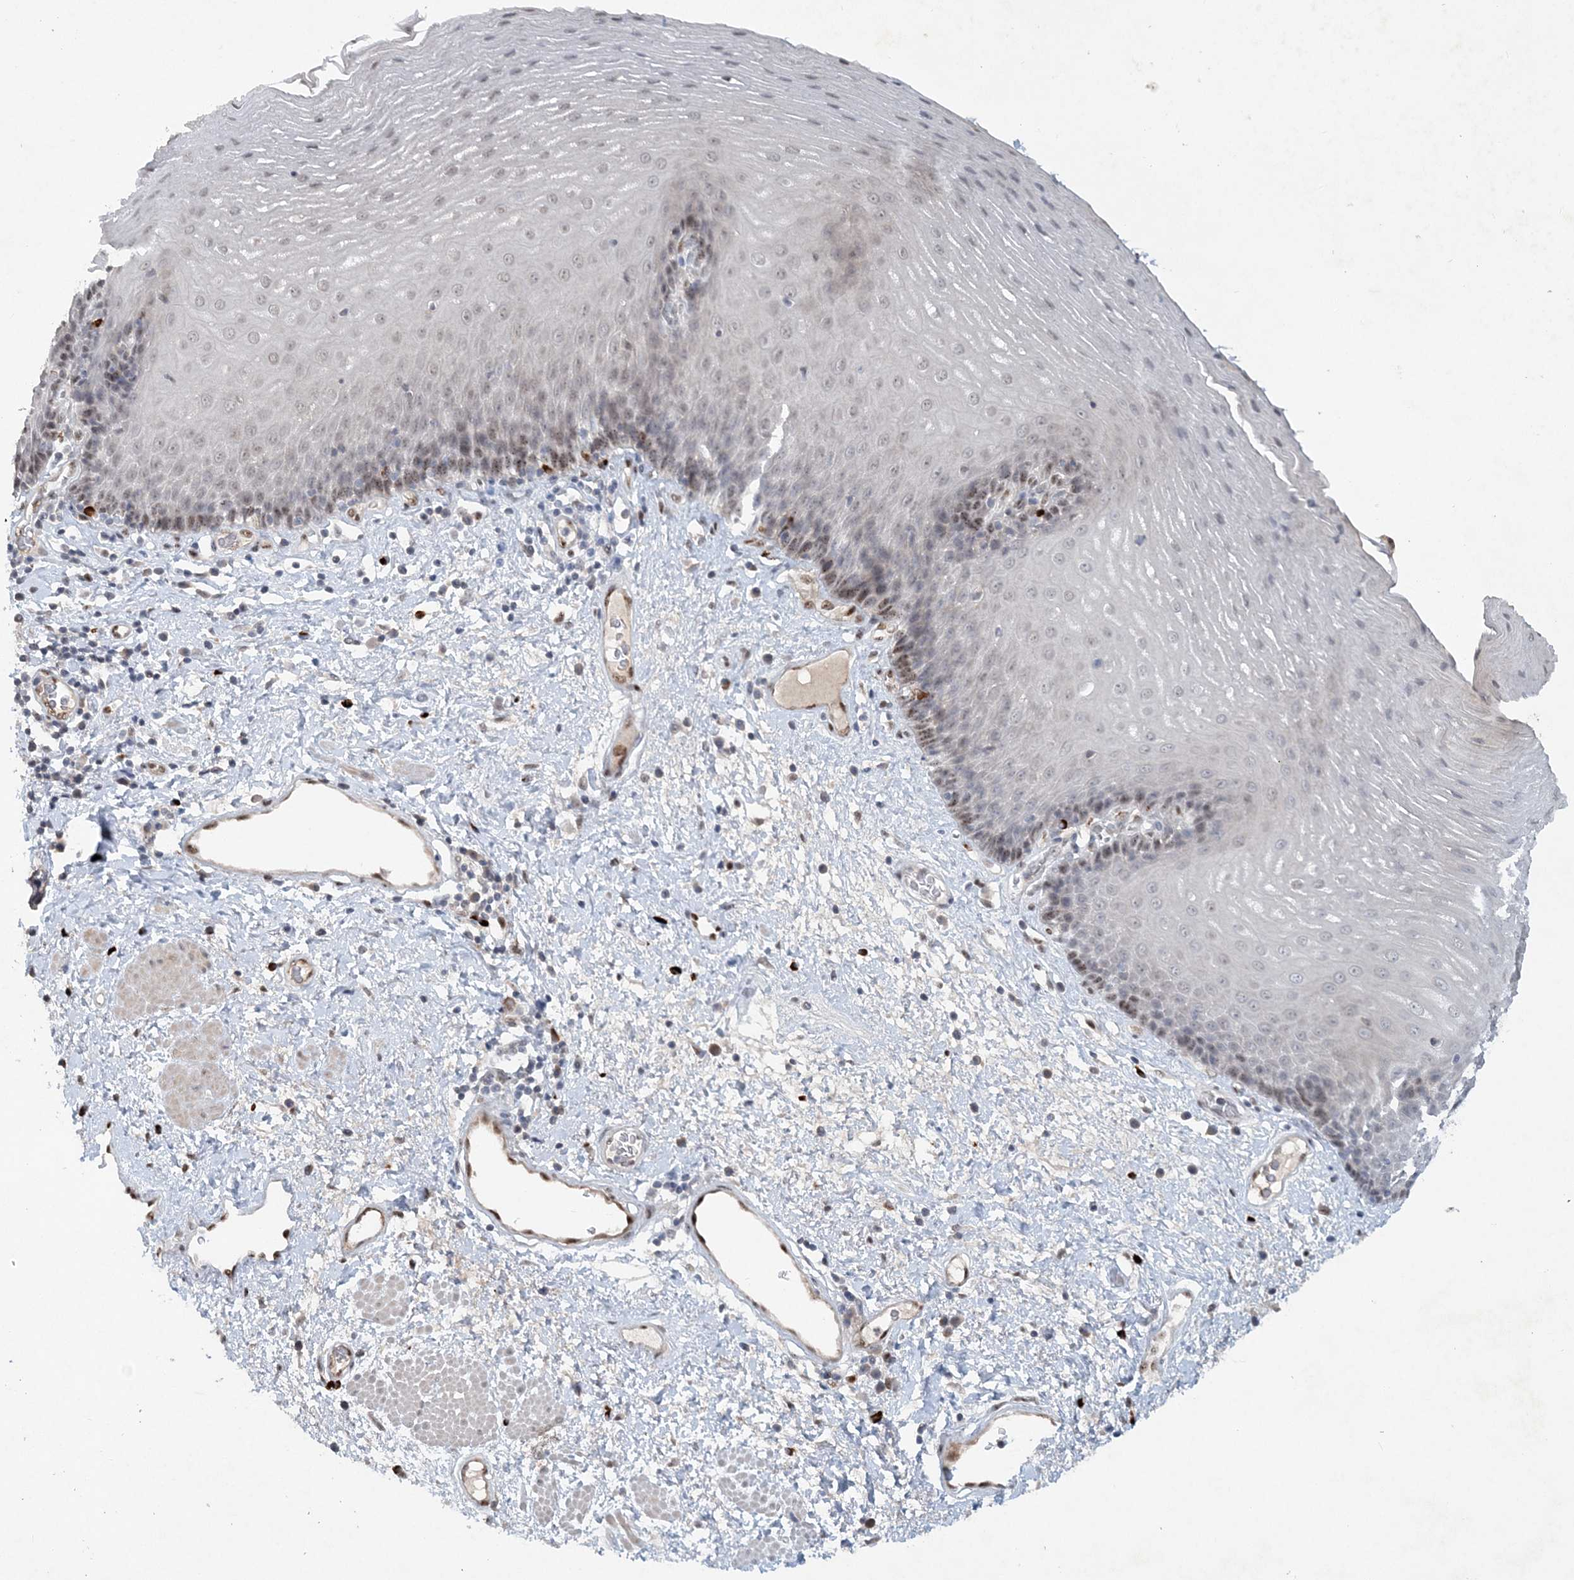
{"staining": {"intensity": "moderate", "quantity": "25%-75%", "location": "nuclear"}, "tissue": "esophagus", "cell_type": "Squamous epithelial cells", "image_type": "normal", "snomed": [{"axis": "morphology", "description": "Normal tissue, NOS"}, {"axis": "morphology", "description": "Adenocarcinoma, NOS"}, {"axis": "topography", "description": "Esophagus"}], "caption": "Immunohistochemistry (DAB (3,3'-diaminobenzidine)) staining of unremarkable esophagus displays moderate nuclear protein expression in approximately 25%-75% of squamous epithelial cells.", "gene": "GIN1", "patient": {"sex": "male", "age": 62}}